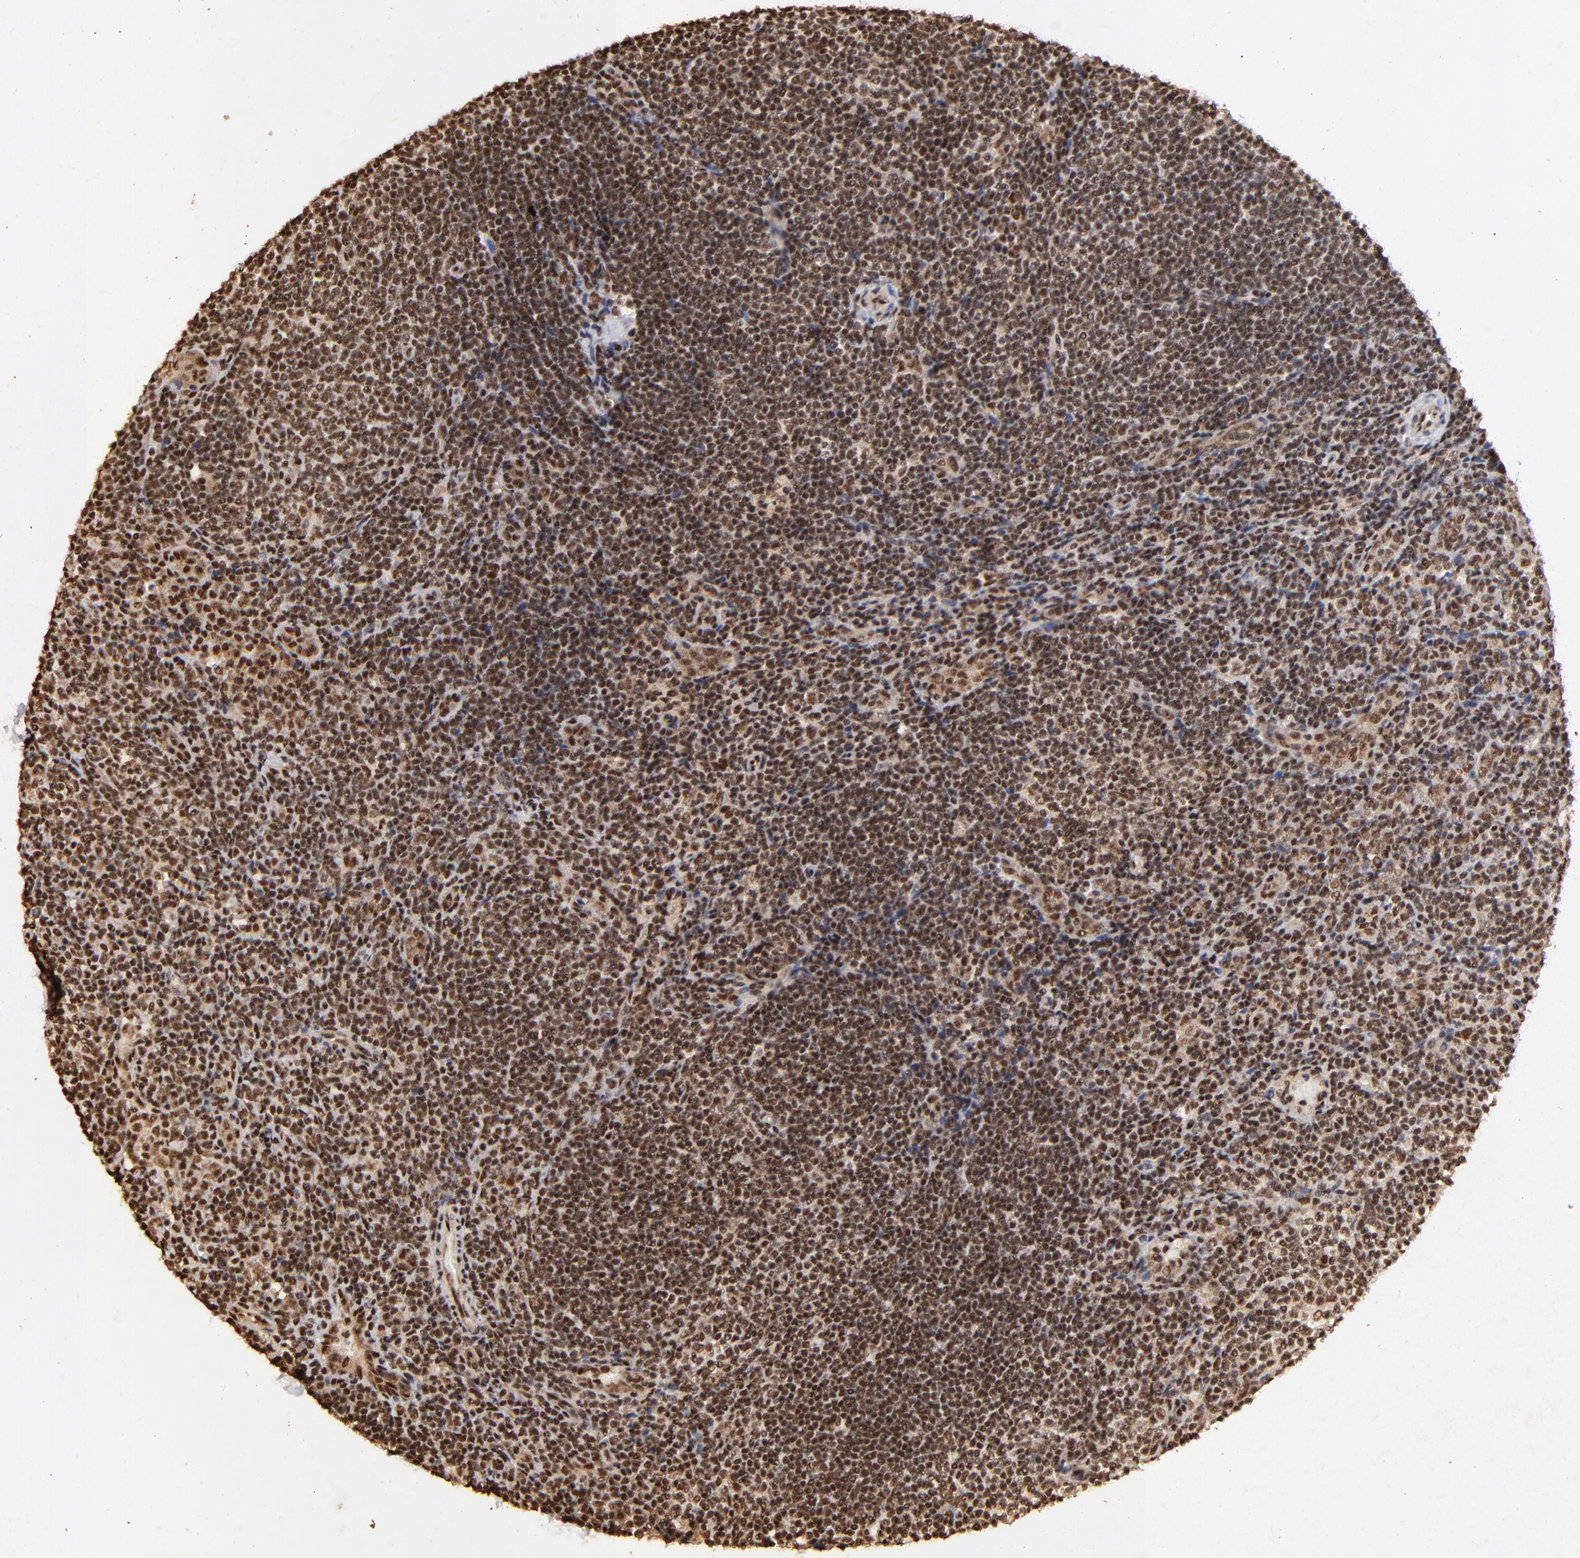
{"staining": {"intensity": "strong", "quantity": ">75%", "location": "cytoplasmic/membranous,nuclear"}, "tissue": "lymphoma", "cell_type": "Tumor cells", "image_type": "cancer", "snomed": [{"axis": "morphology", "description": "Malignant lymphoma, non-Hodgkin's type, Low grade"}, {"axis": "topography", "description": "Lymph node"}], "caption": "A photomicrograph of malignant lymphoma, non-Hodgkin's type (low-grade) stained for a protein shows strong cytoplasmic/membranous and nuclear brown staining in tumor cells.", "gene": "MED12", "patient": {"sex": "female", "age": 76}}